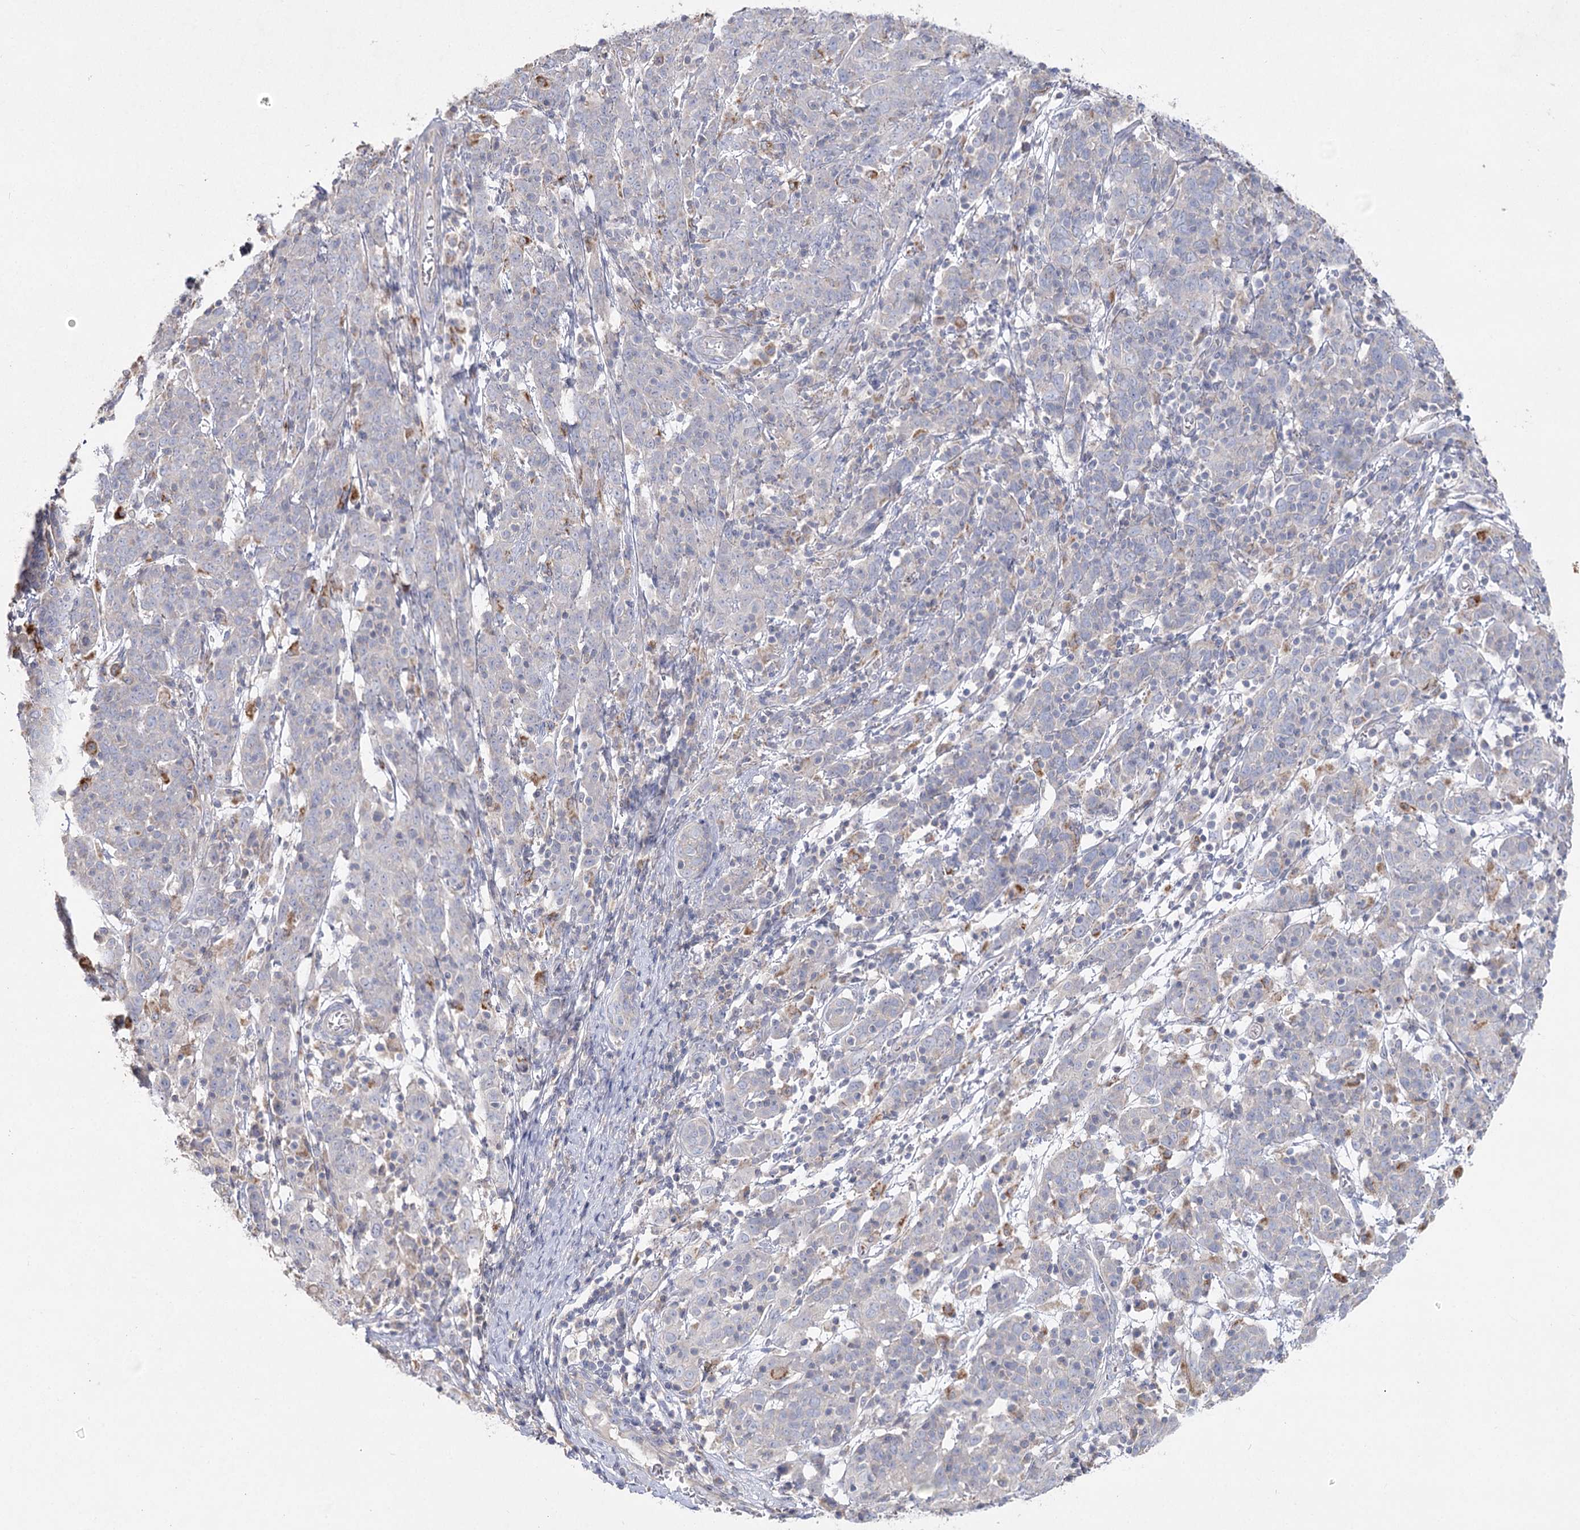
{"staining": {"intensity": "negative", "quantity": "none", "location": "none"}, "tissue": "cervical cancer", "cell_type": "Tumor cells", "image_type": "cancer", "snomed": [{"axis": "morphology", "description": "Squamous cell carcinoma, NOS"}, {"axis": "topography", "description": "Cervix"}], "caption": "Immunohistochemistry (IHC) photomicrograph of neoplastic tissue: cervical squamous cell carcinoma stained with DAB shows no significant protein staining in tumor cells.", "gene": "TMEM187", "patient": {"sex": "female", "age": 67}}